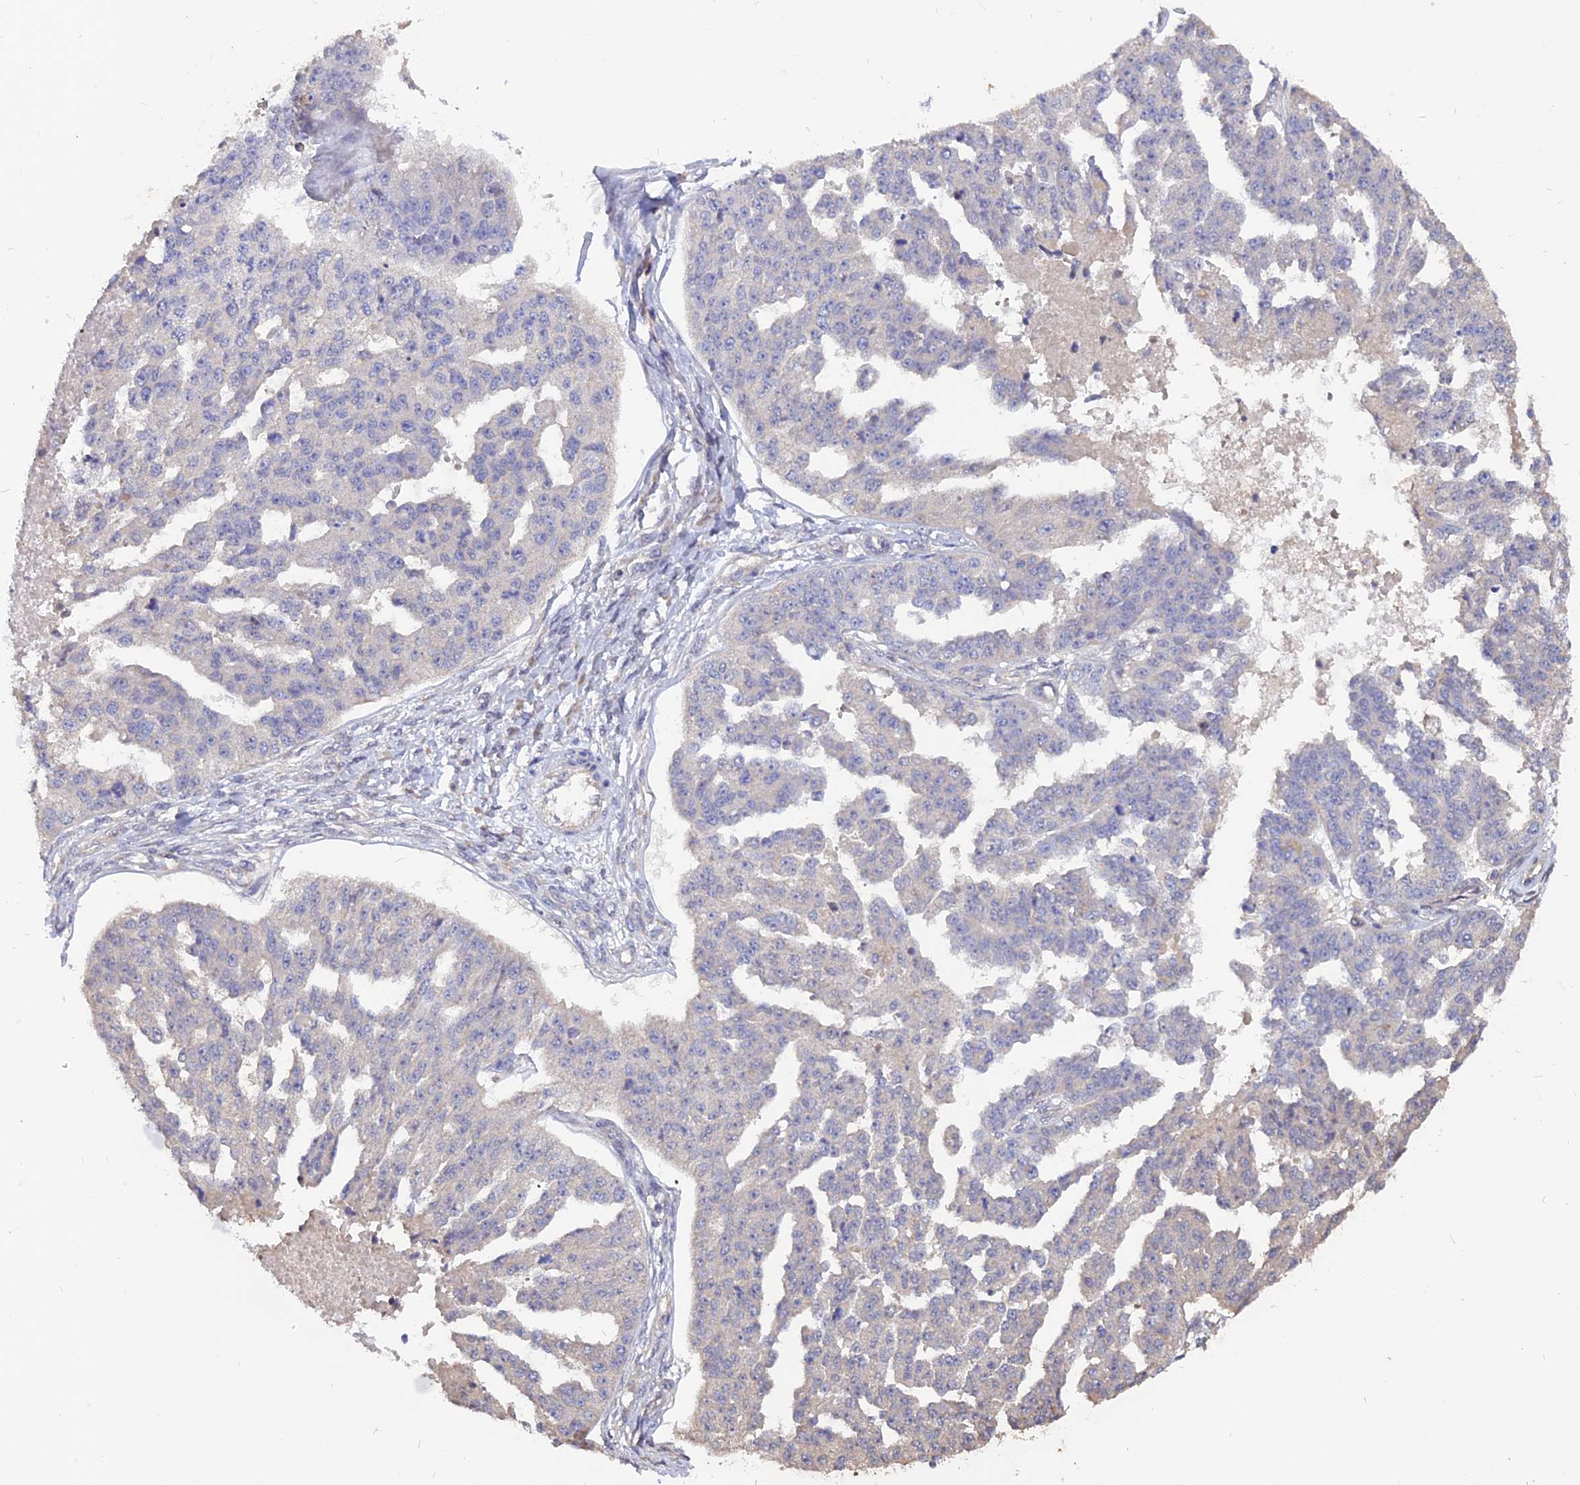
{"staining": {"intensity": "negative", "quantity": "none", "location": "none"}, "tissue": "ovarian cancer", "cell_type": "Tumor cells", "image_type": "cancer", "snomed": [{"axis": "morphology", "description": "Cystadenocarcinoma, serous, NOS"}, {"axis": "topography", "description": "Ovary"}], "caption": "Immunohistochemistry of human ovarian cancer demonstrates no expression in tumor cells. Nuclei are stained in blue.", "gene": "CARMIL2", "patient": {"sex": "female", "age": 58}}